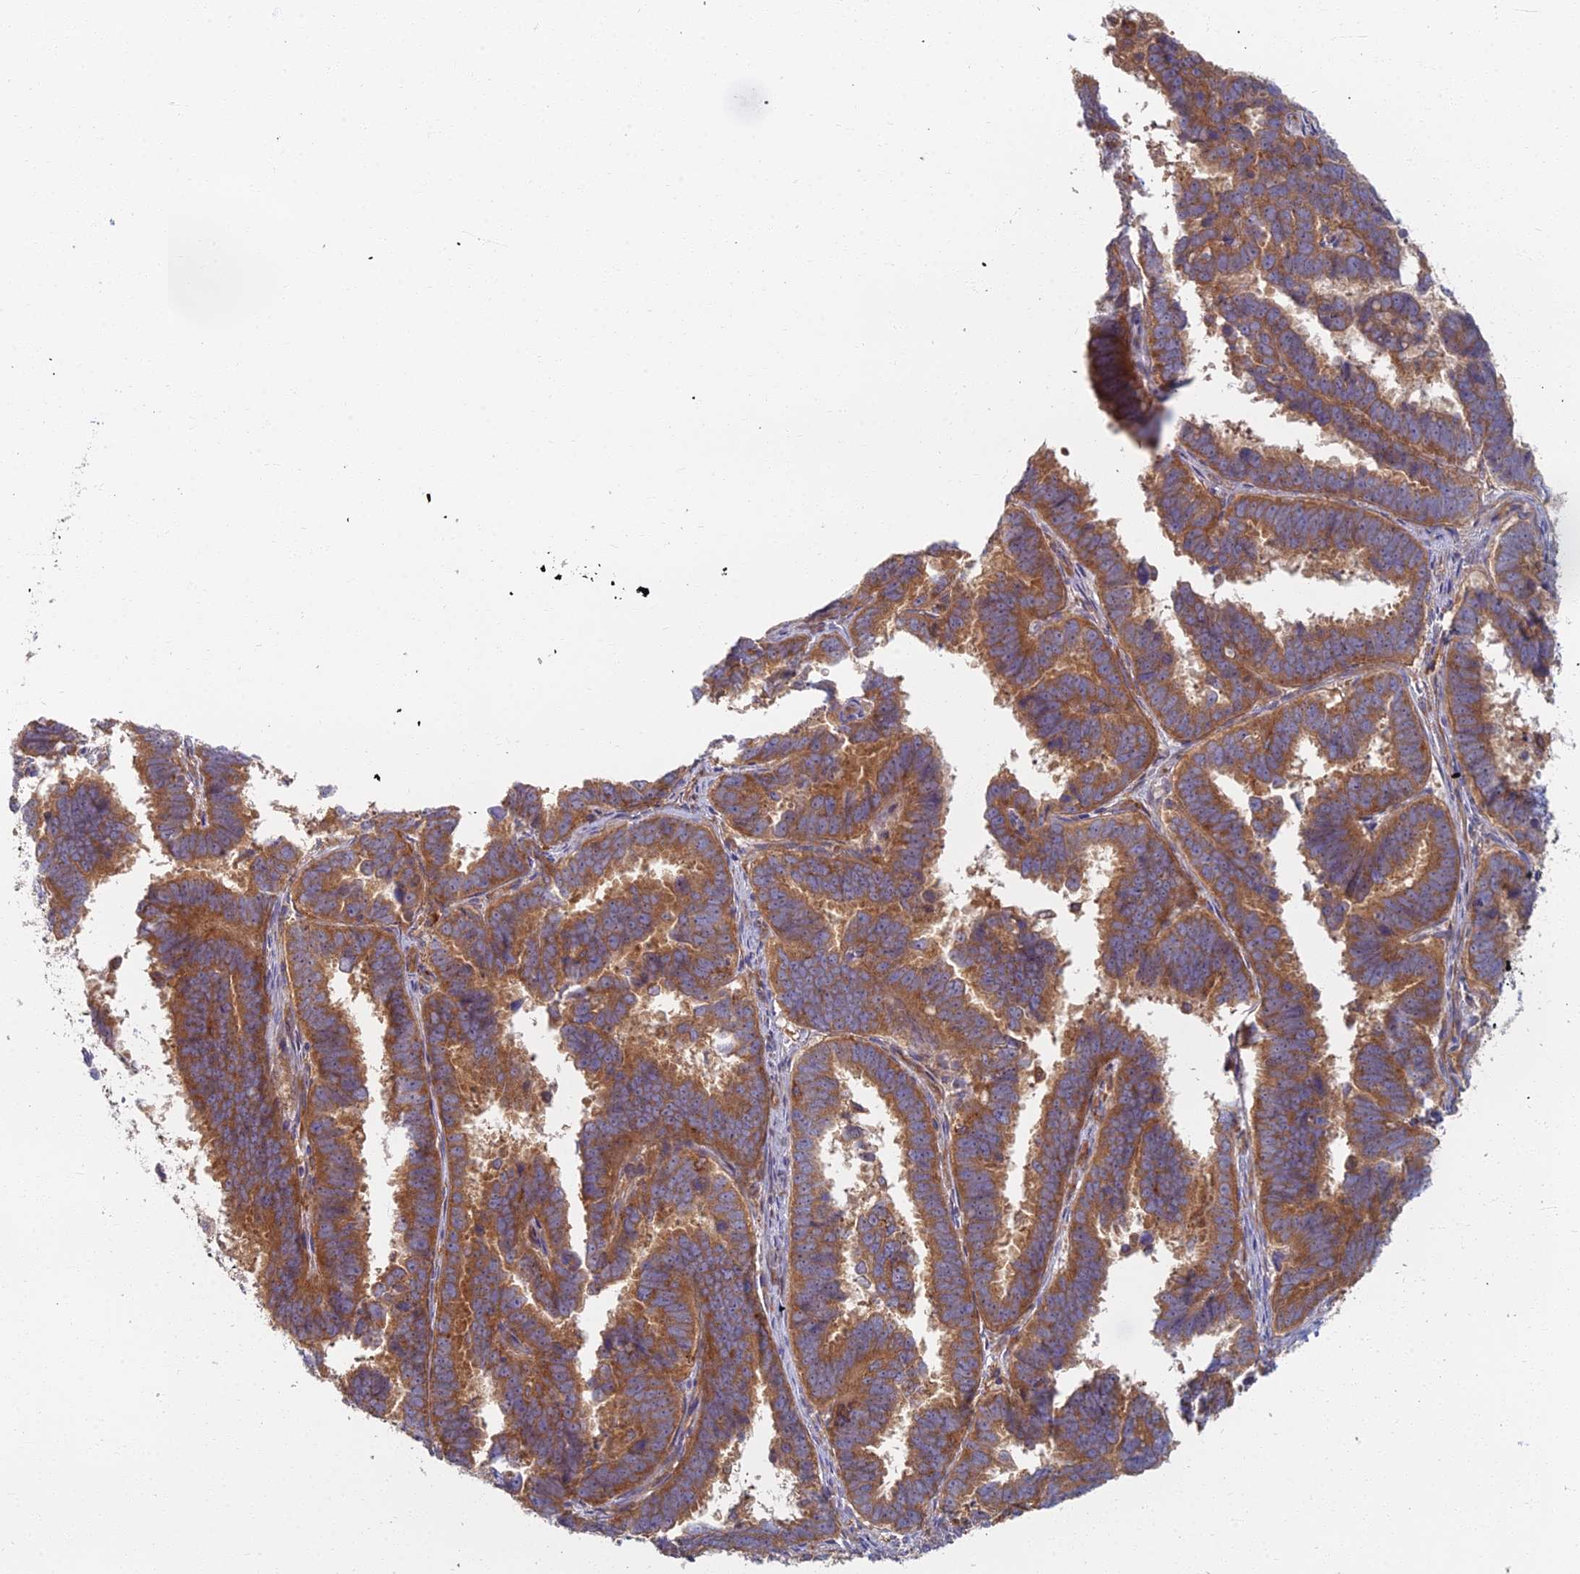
{"staining": {"intensity": "moderate", "quantity": ">75%", "location": "cytoplasmic/membranous"}, "tissue": "endometrial cancer", "cell_type": "Tumor cells", "image_type": "cancer", "snomed": [{"axis": "morphology", "description": "Adenocarcinoma, NOS"}, {"axis": "topography", "description": "Endometrium"}], "caption": "Immunohistochemistry (DAB) staining of endometrial cancer exhibits moderate cytoplasmic/membranous protein expression in approximately >75% of tumor cells.", "gene": "RBSN", "patient": {"sex": "female", "age": 75}}